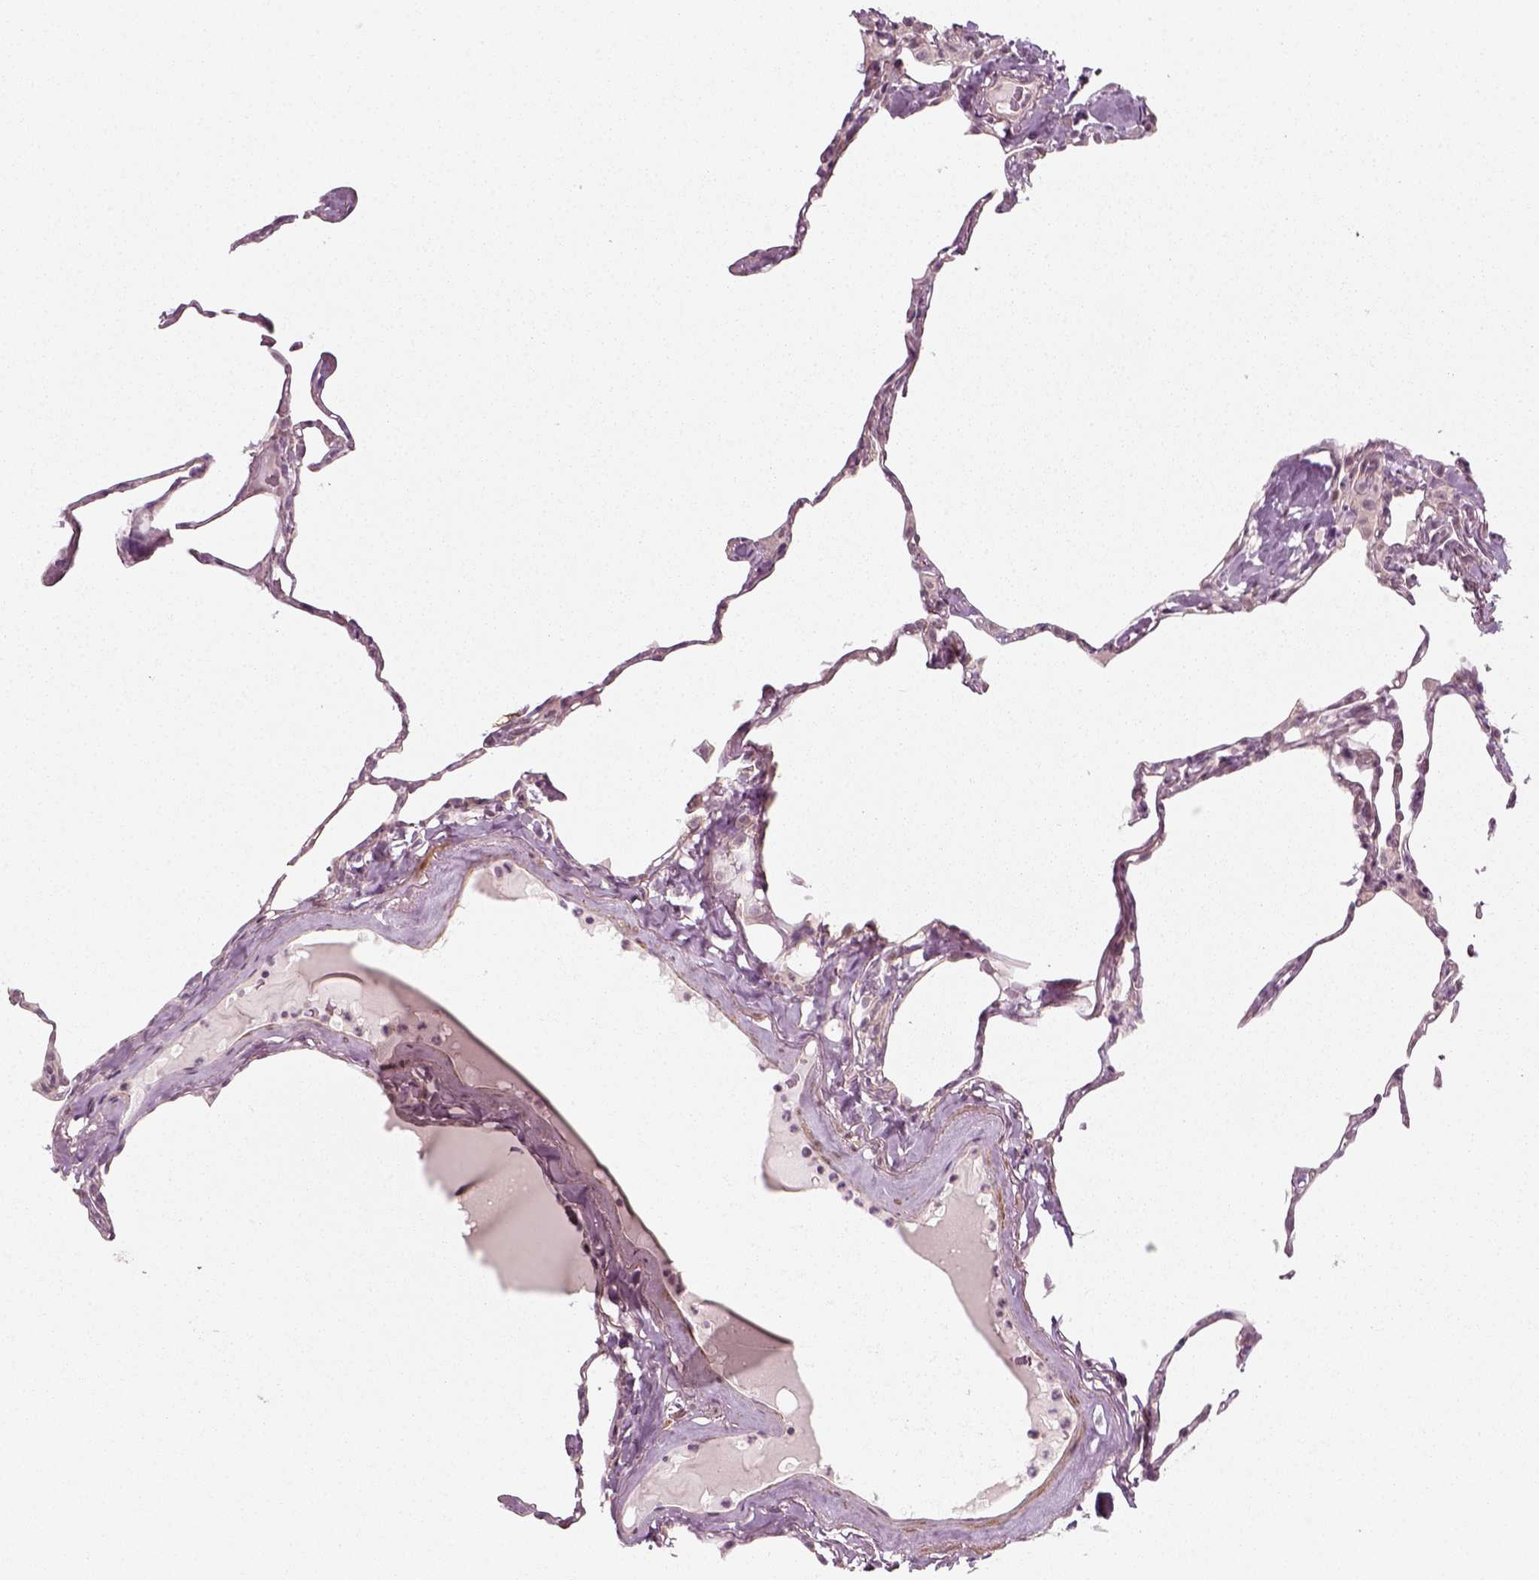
{"staining": {"intensity": "negative", "quantity": "none", "location": "none"}, "tissue": "lung", "cell_type": "Alveolar cells", "image_type": "normal", "snomed": [{"axis": "morphology", "description": "Normal tissue, NOS"}, {"axis": "topography", "description": "Lung"}], "caption": "Immunohistochemistry (IHC) histopathology image of normal lung: lung stained with DAB reveals no significant protein positivity in alveolar cells. Nuclei are stained in blue.", "gene": "MLIP", "patient": {"sex": "male", "age": 65}}